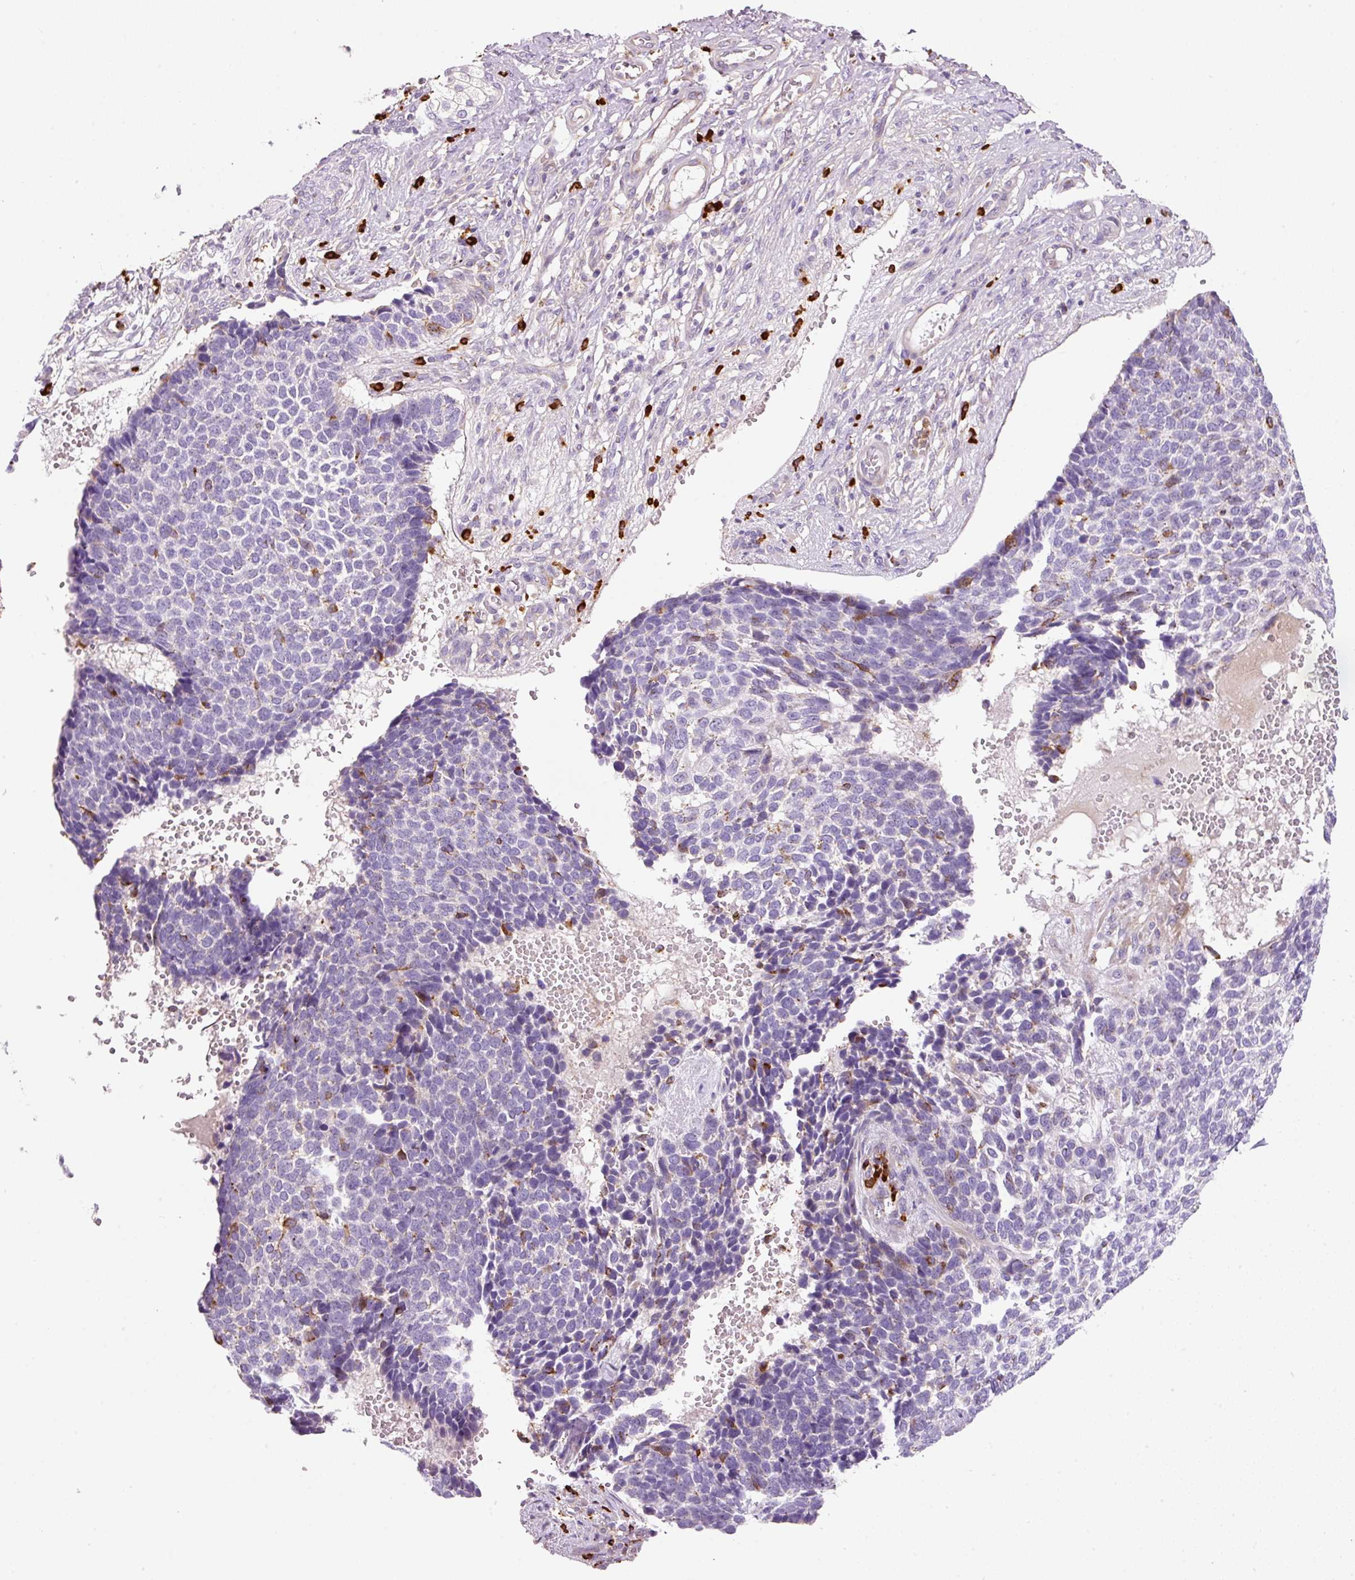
{"staining": {"intensity": "negative", "quantity": "none", "location": "none"}, "tissue": "skin cancer", "cell_type": "Tumor cells", "image_type": "cancer", "snomed": [{"axis": "morphology", "description": "Basal cell carcinoma"}, {"axis": "topography", "description": "Skin"}], "caption": "Tumor cells show no significant expression in basal cell carcinoma (skin).", "gene": "TMC8", "patient": {"sex": "female", "age": 84}}